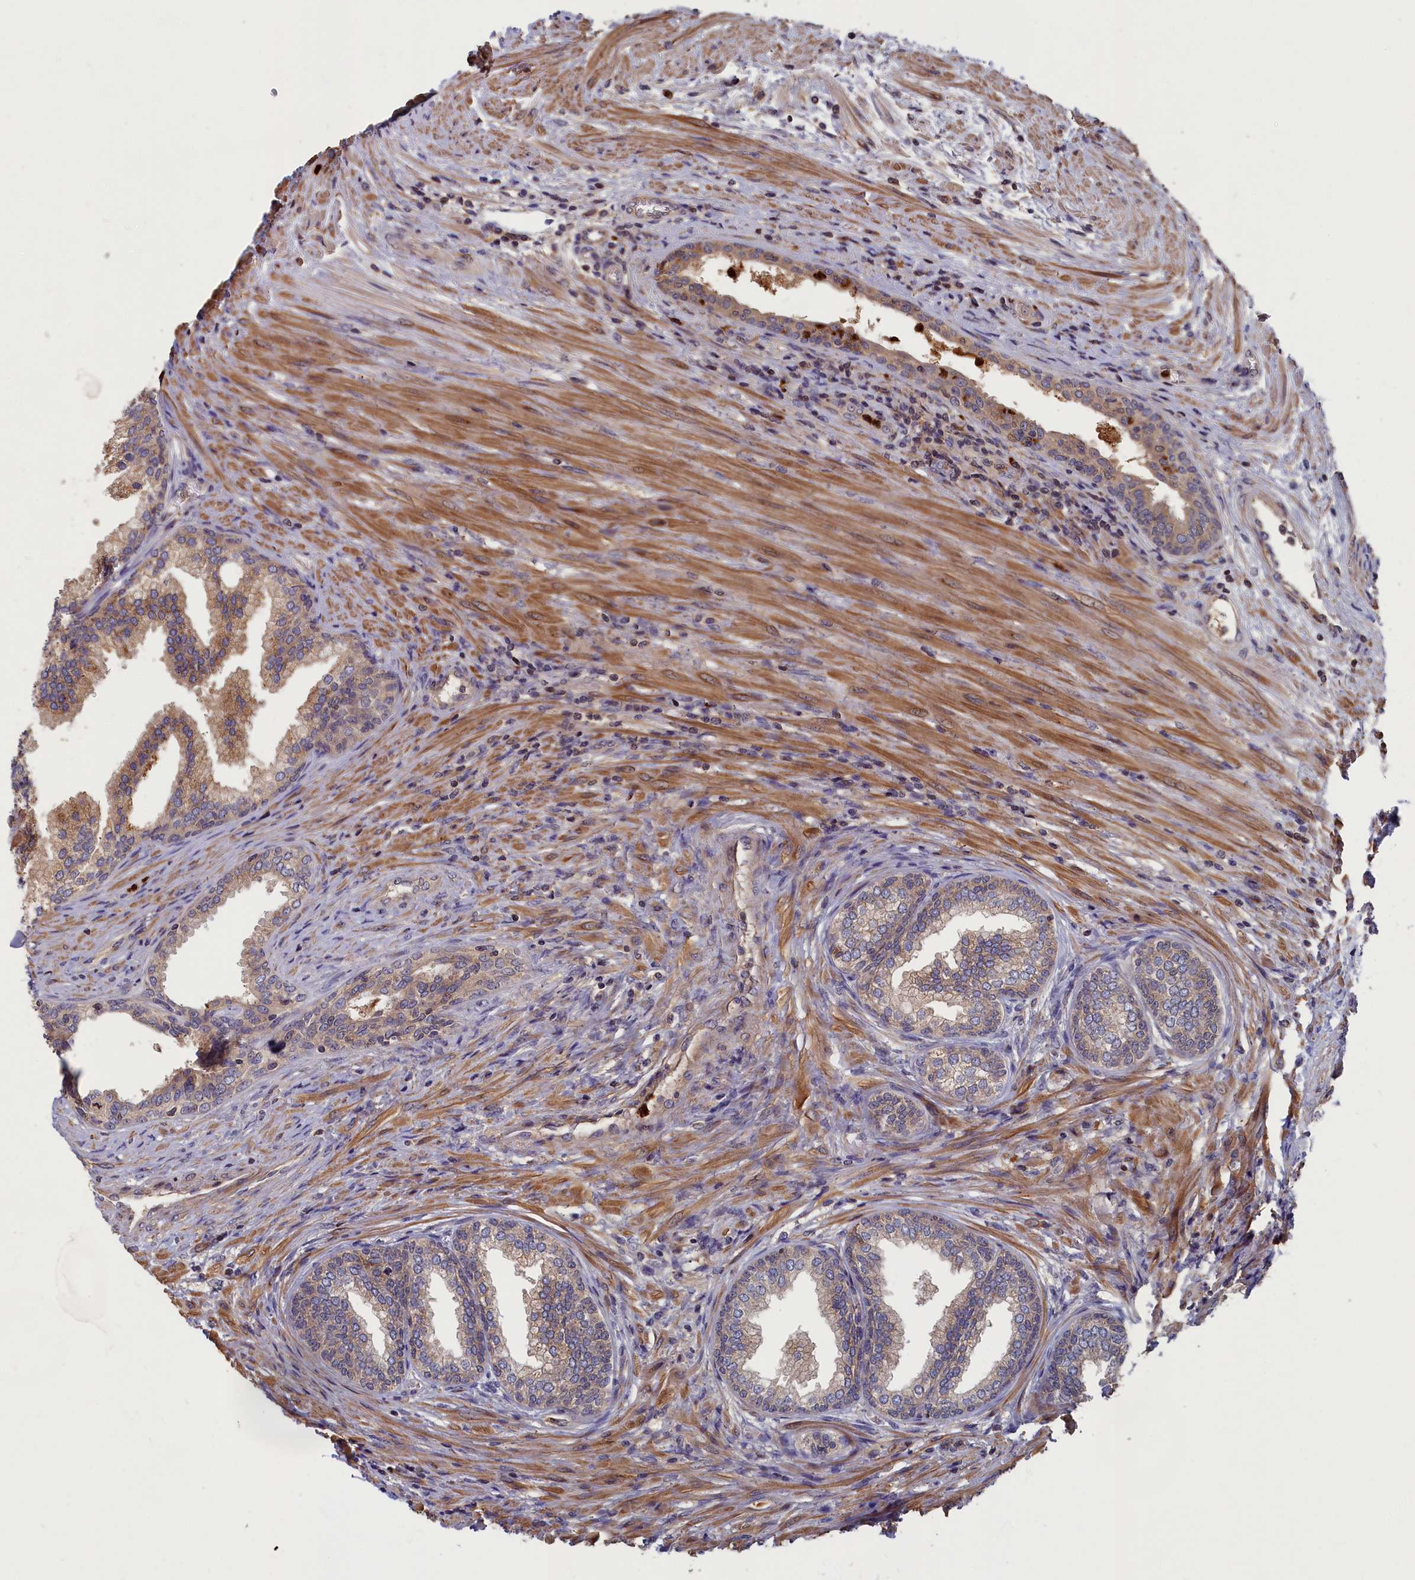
{"staining": {"intensity": "moderate", "quantity": ">75%", "location": "cytoplasmic/membranous"}, "tissue": "prostate", "cell_type": "Glandular cells", "image_type": "normal", "snomed": [{"axis": "morphology", "description": "Normal tissue, NOS"}, {"axis": "topography", "description": "Prostate"}], "caption": "This is a histology image of IHC staining of normal prostate, which shows moderate positivity in the cytoplasmic/membranous of glandular cells.", "gene": "TNK2", "patient": {"sex": "male", "age": 76}}